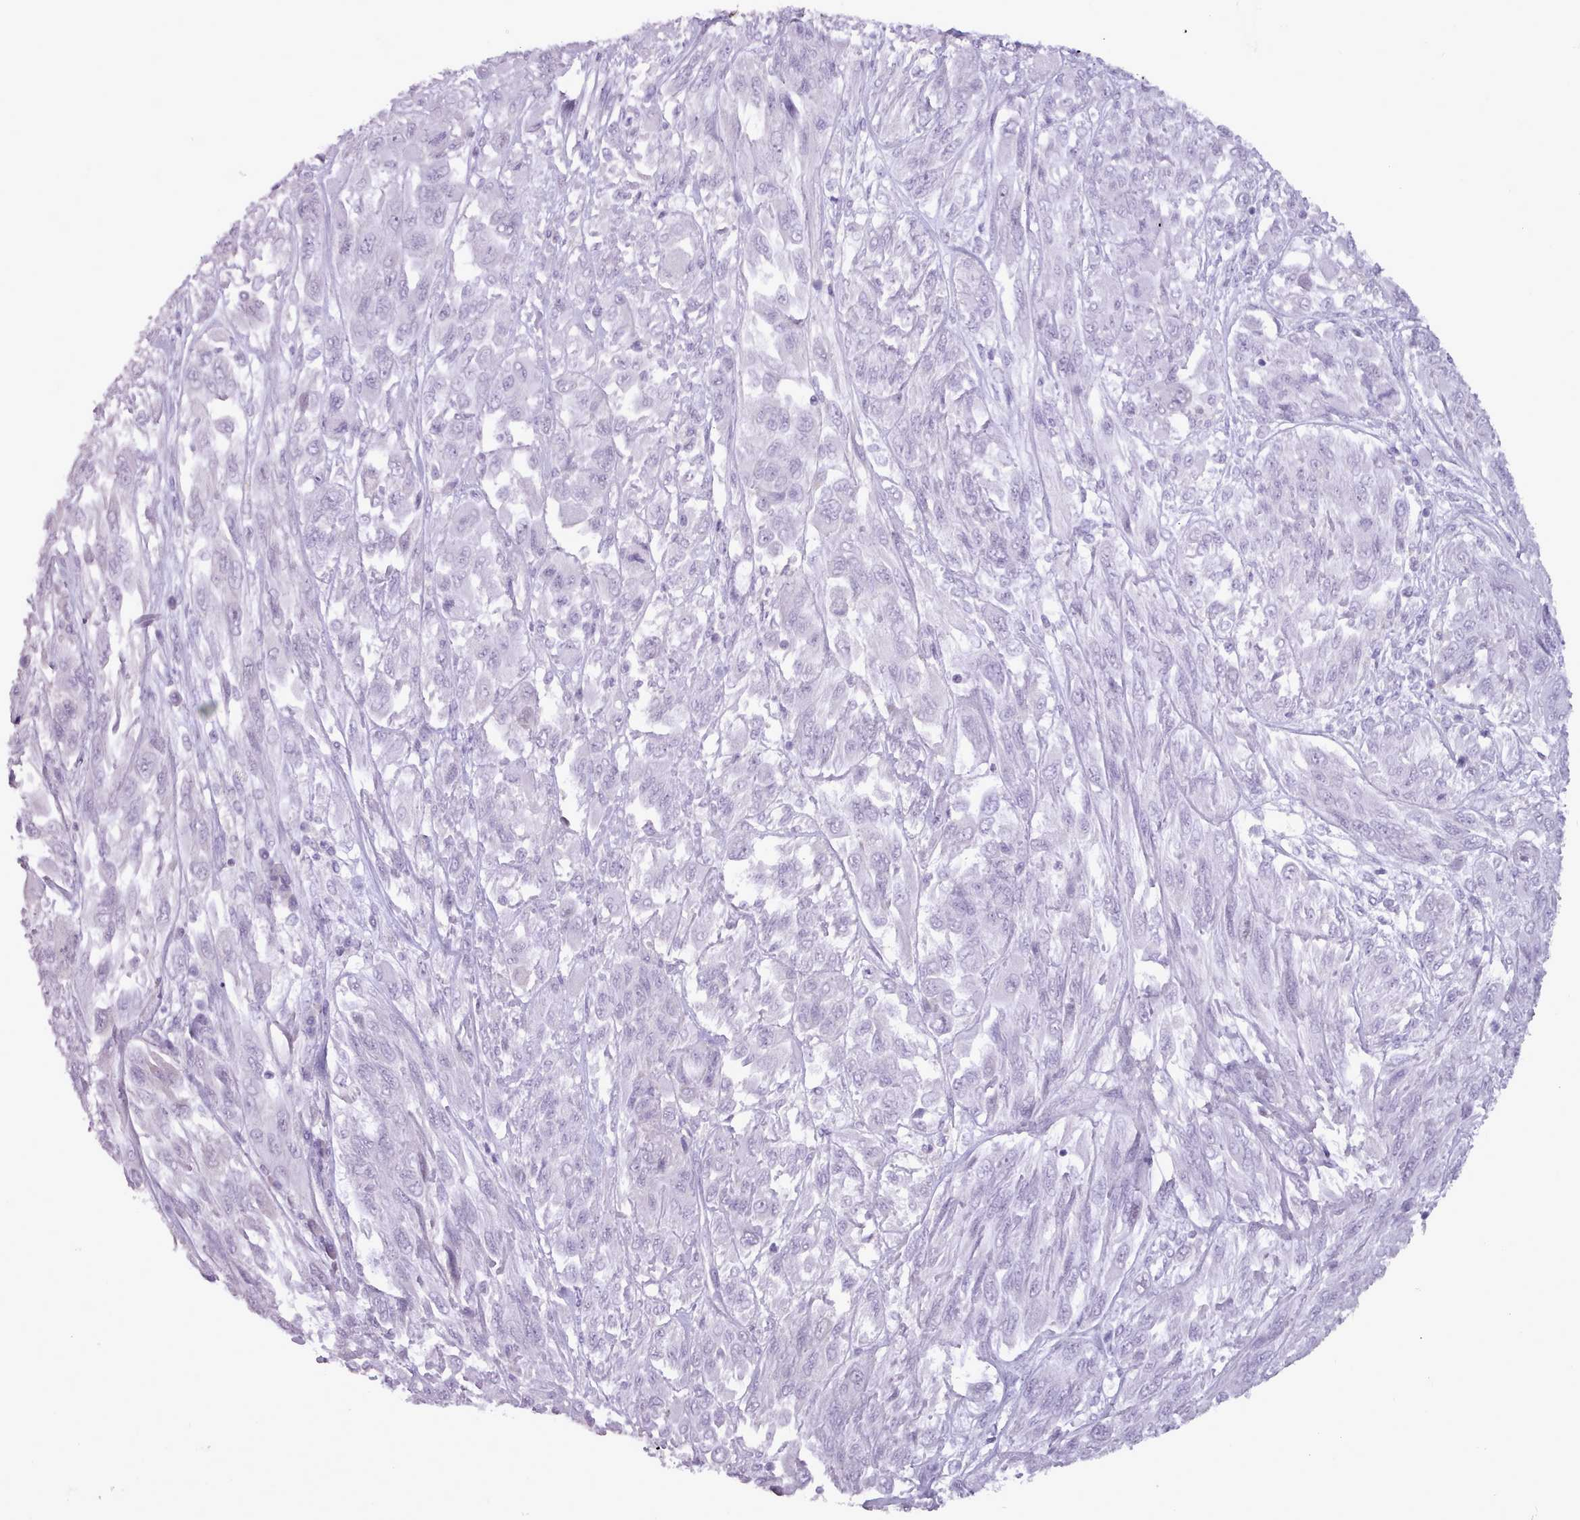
{"staining": {"intensity": "negative", "quantity": "none", "location": "none"}, "tissue": "melanoma", "cell_type": "Tumor cells", "image_type": "cancer", "snomed": [{"axis": "morphology", "description": "Malignant melanoma, NOS"}, {"axis": "topography", "description": "Skin"}], "caption": "An immunohistochemistry photomicrograph of melanoma is shown. There is no staining in tumor cells of melanoma.", "gene": "BDKRB2", "patient": {"sex": "female", "age": 91}}